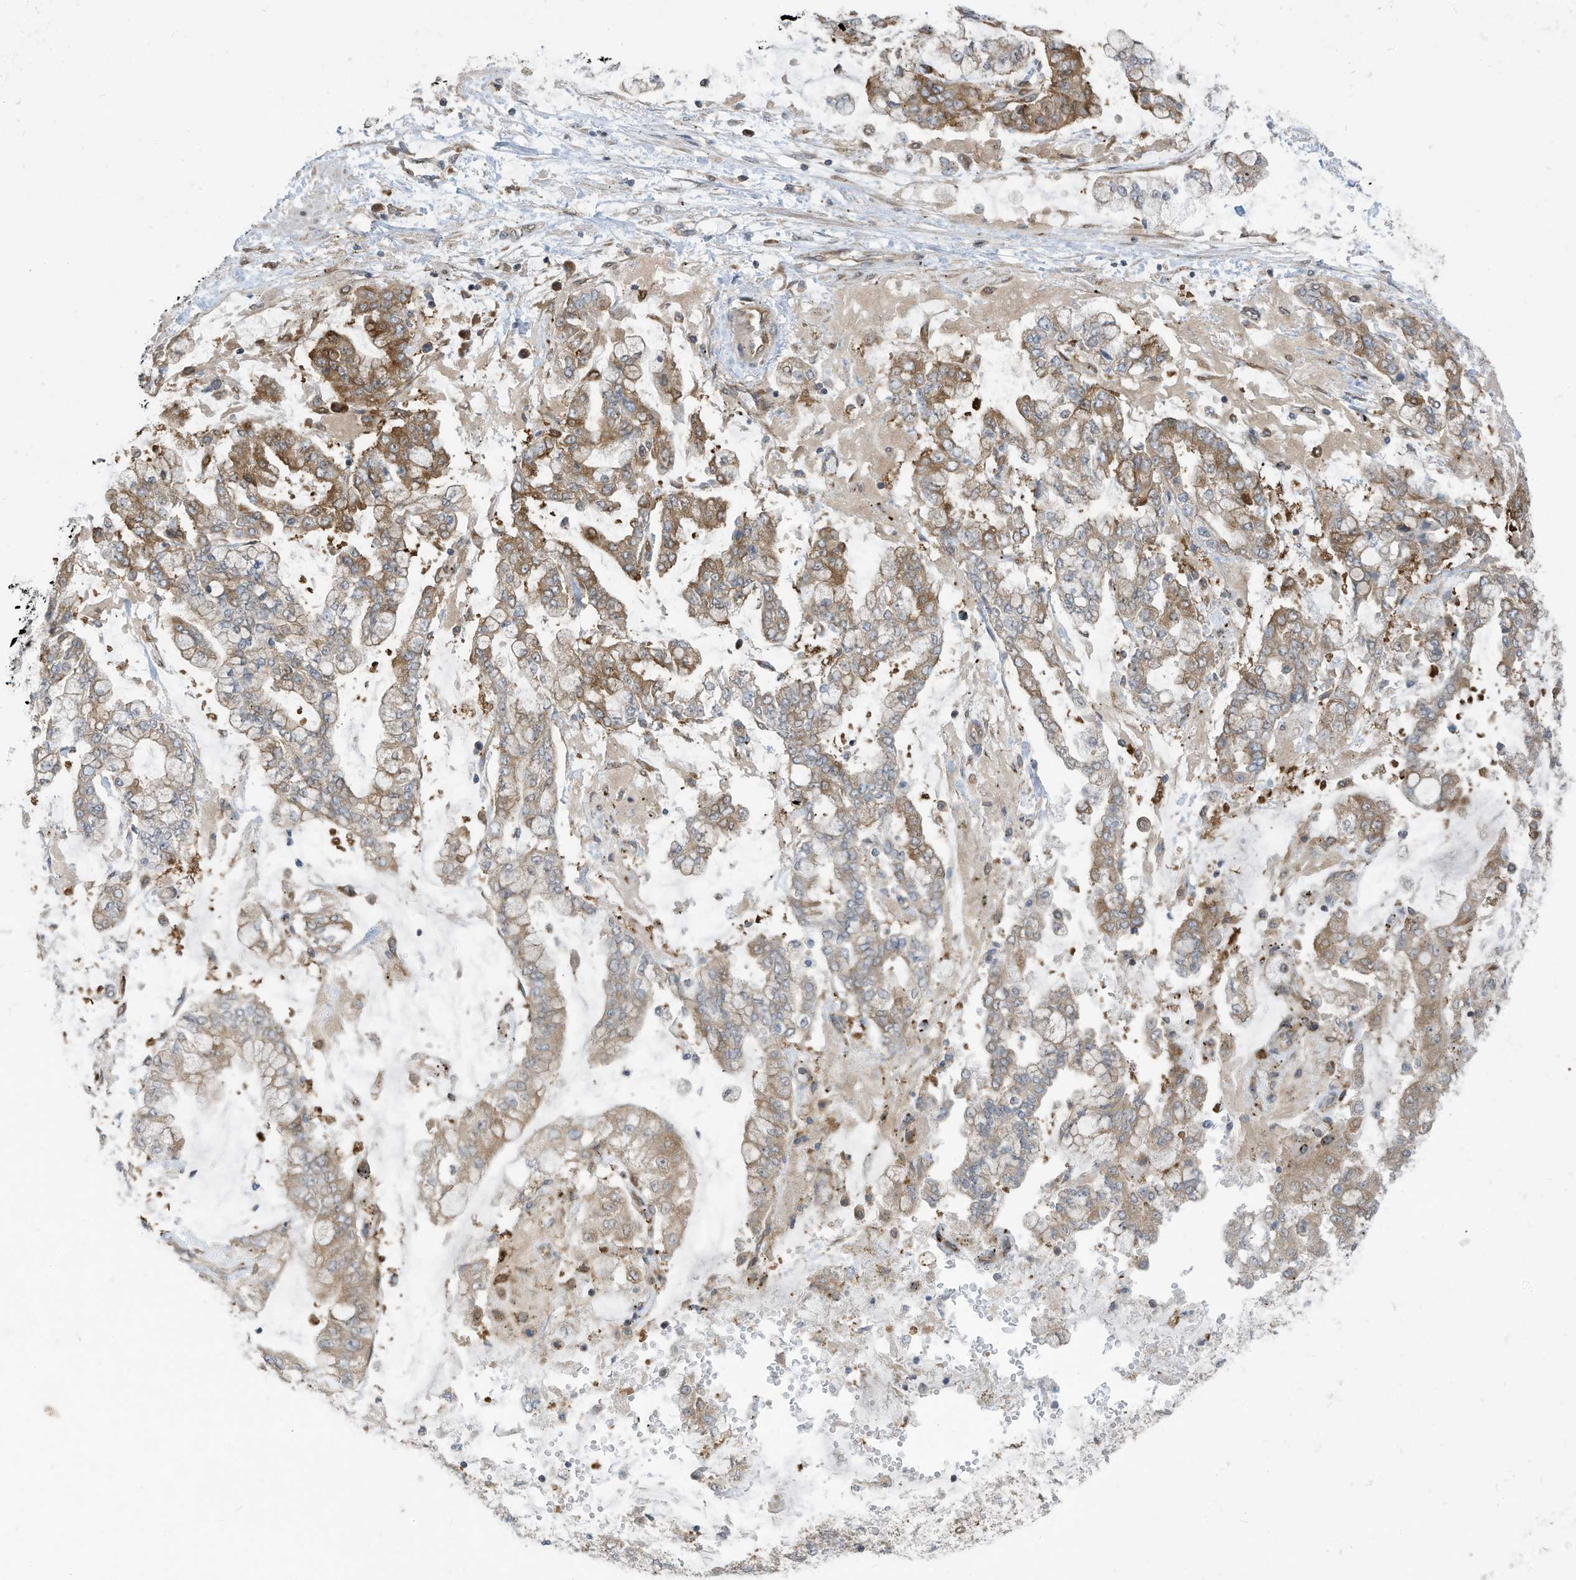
{"staining": {"intensity": "moderate", "quantity": "<25%", "location": "cytoplasmic/membranous"}, "tissue": "stomach cancer", "cell_type": "Tumor cells", "image_type": "cancer", "snomed": [{"axis": "morphology", "description": "Normal tissue, NOS"}, {"axis": "morphology", "description": "Adenocarcinoma, NOS"}, {"axis": "topography", "description": "Stomach, upper"}, {"axis": "topography", "description": "Stomach"}], "caption": "Human stomach cancer stained for a protein (brown) displays moderate cytoplasmic/membranous positive positivity in approximately <25% of tumor cells.", "gene": "USE1", "patient": {"sex": "male", "age": 76}}